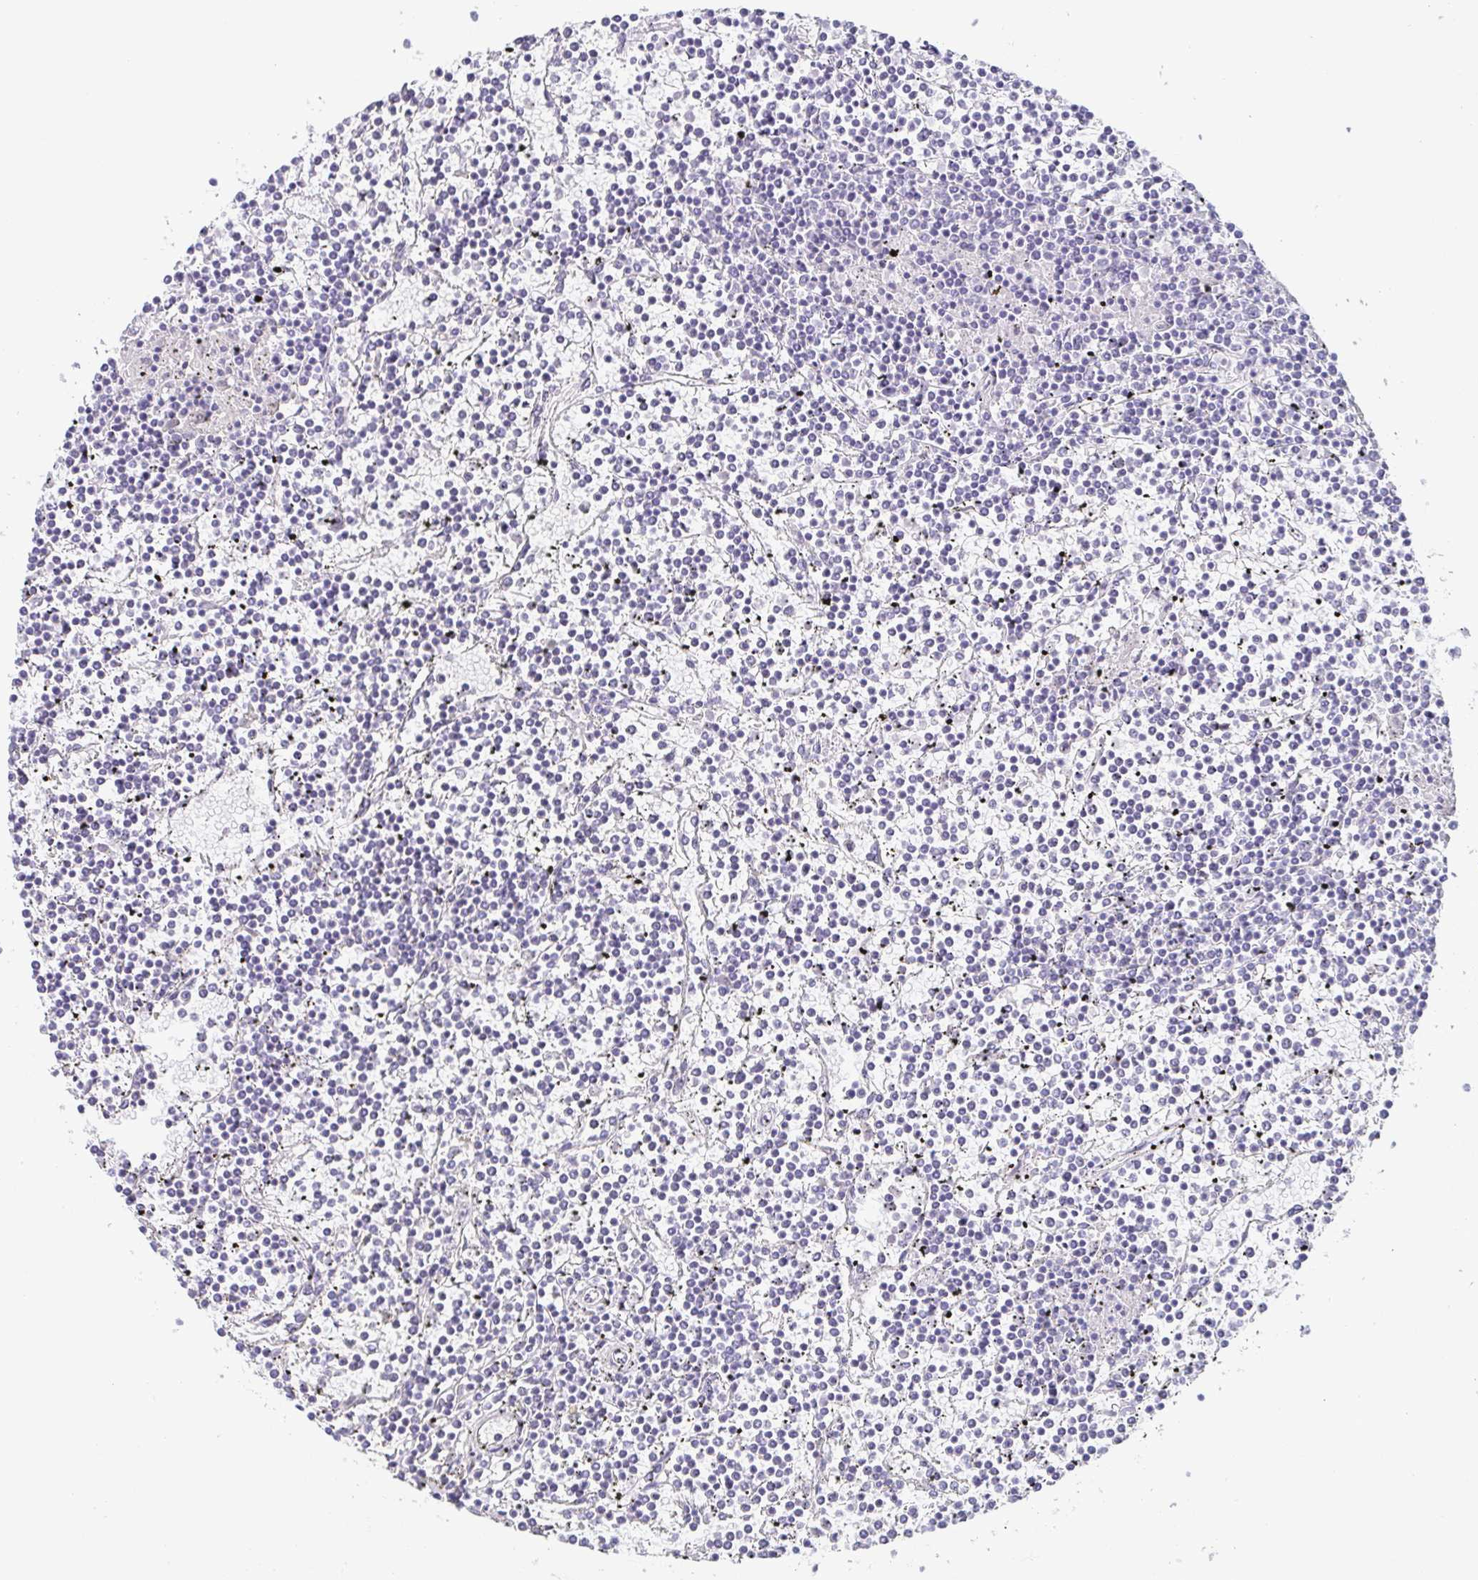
{"staining": {"intensity": "negative", "quantity": "none", "location": "none"}, "tissue": "lymphoma", "cell_type": "Tumor cells", "image_type": "cancer", "snomed": [{"axis": "morphology", "description": "Malignant lymphoma, non-Hodgkin's type, Low grade"}, {"axis": "topography", "description": "Spleen"}], "caption": "IHC photomicrograph of neoplastic tissue: human low-grade malignant lymphoma, non-Hodgkin's type stained with DAB (3,3'-diaminobenzidine) exhibits no significant protein expression in tumor cells.", "gene": "PRR27", "patient": {"sex": "female", "age": 19}}